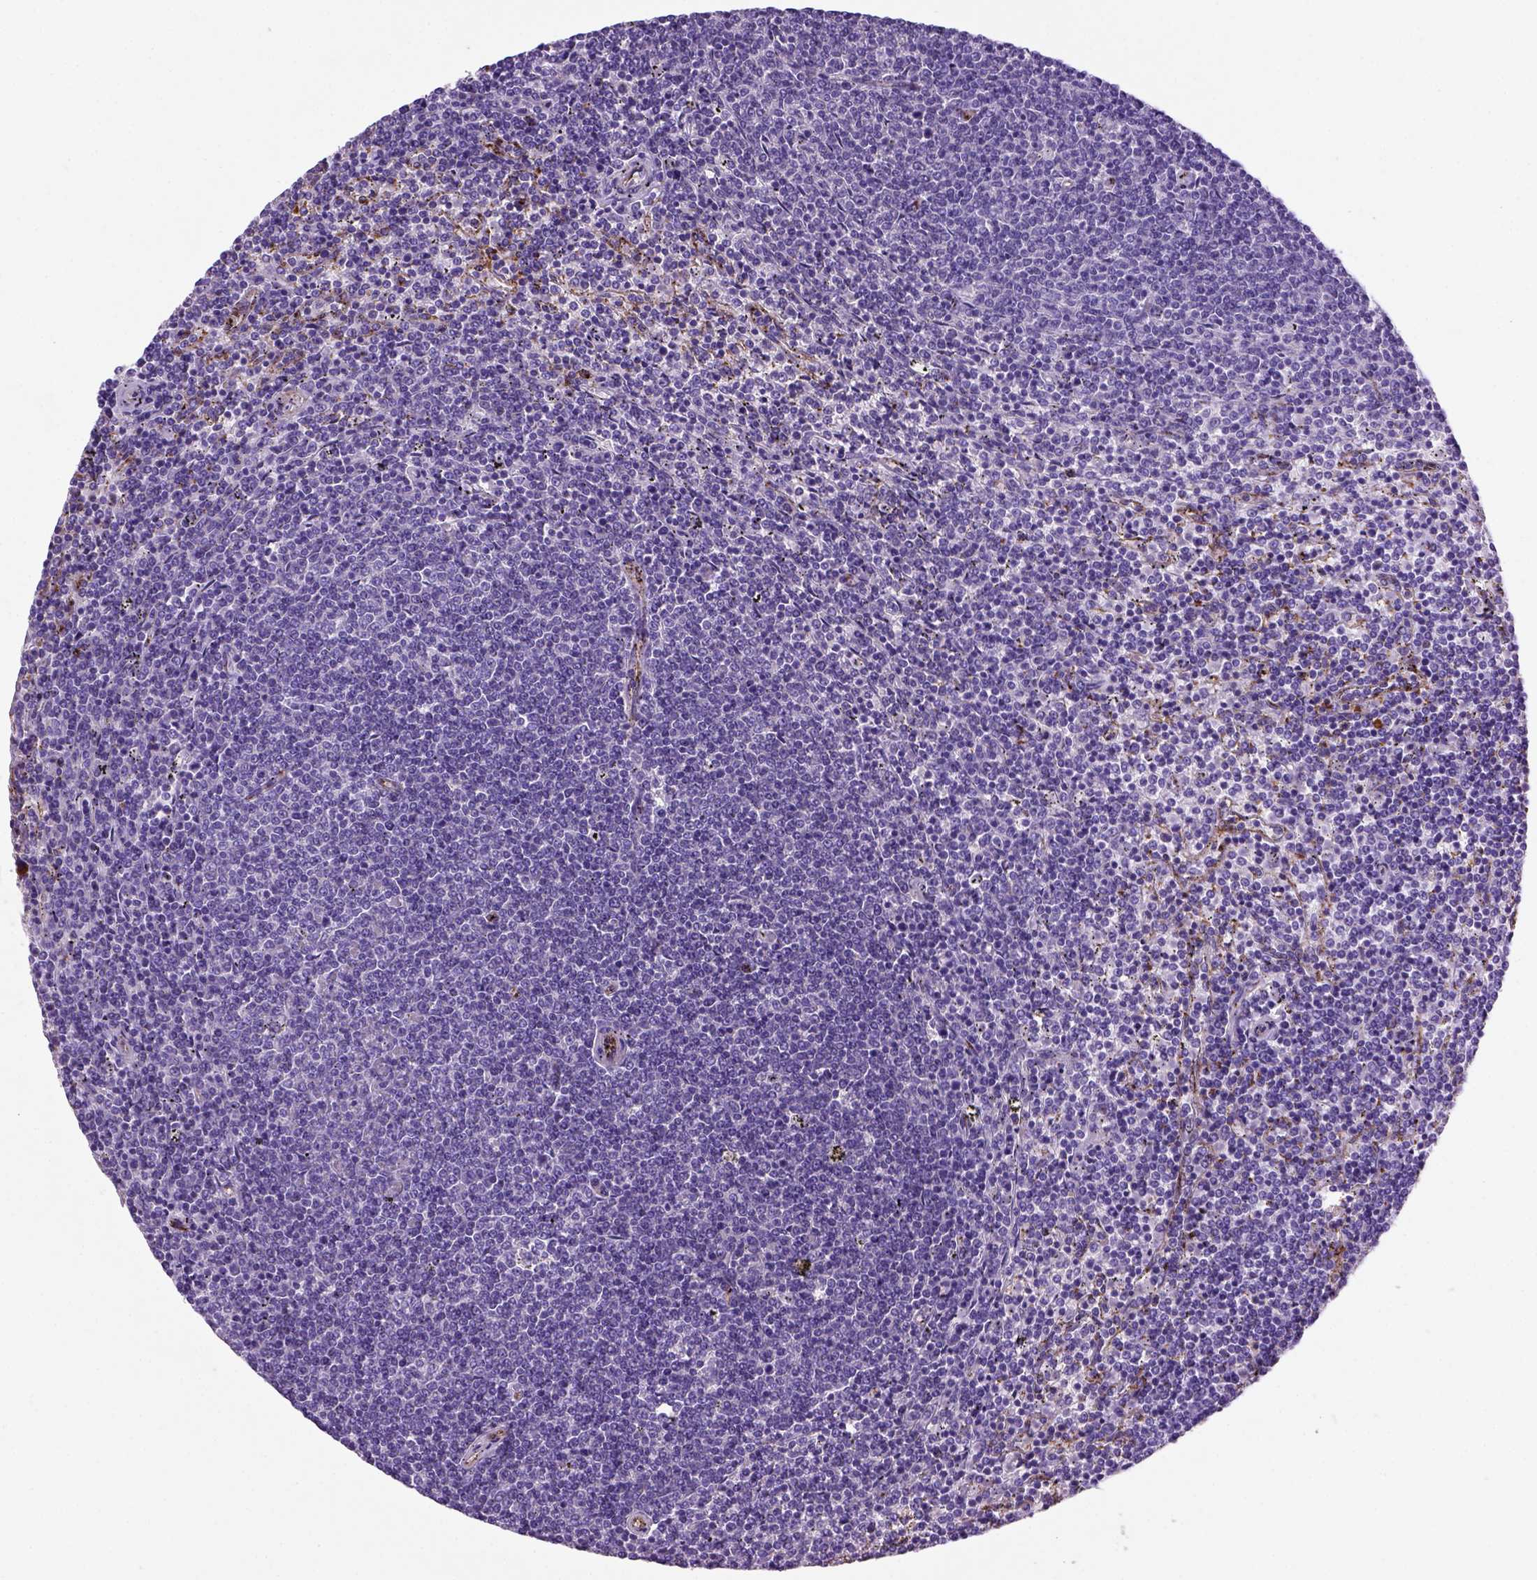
{"staining": {"intensity": "negative", "quantity": "none", "location": "none"}, "tissue": "lymphoma", "cell_type": "Tumor cells", "image_type": "cancer", "snomed": [{"axis": "morphology", "description": "Malignant lymphoma, non-Hodgkin's type, Low grade"}, {"axis": "topography", "description": "Spleen"}], "caption": "Protein analysis of lymphoma reveals no significant expression in tumor cells.", "gene": "VWF", "patient": {"sex": "female", "age": 50}}